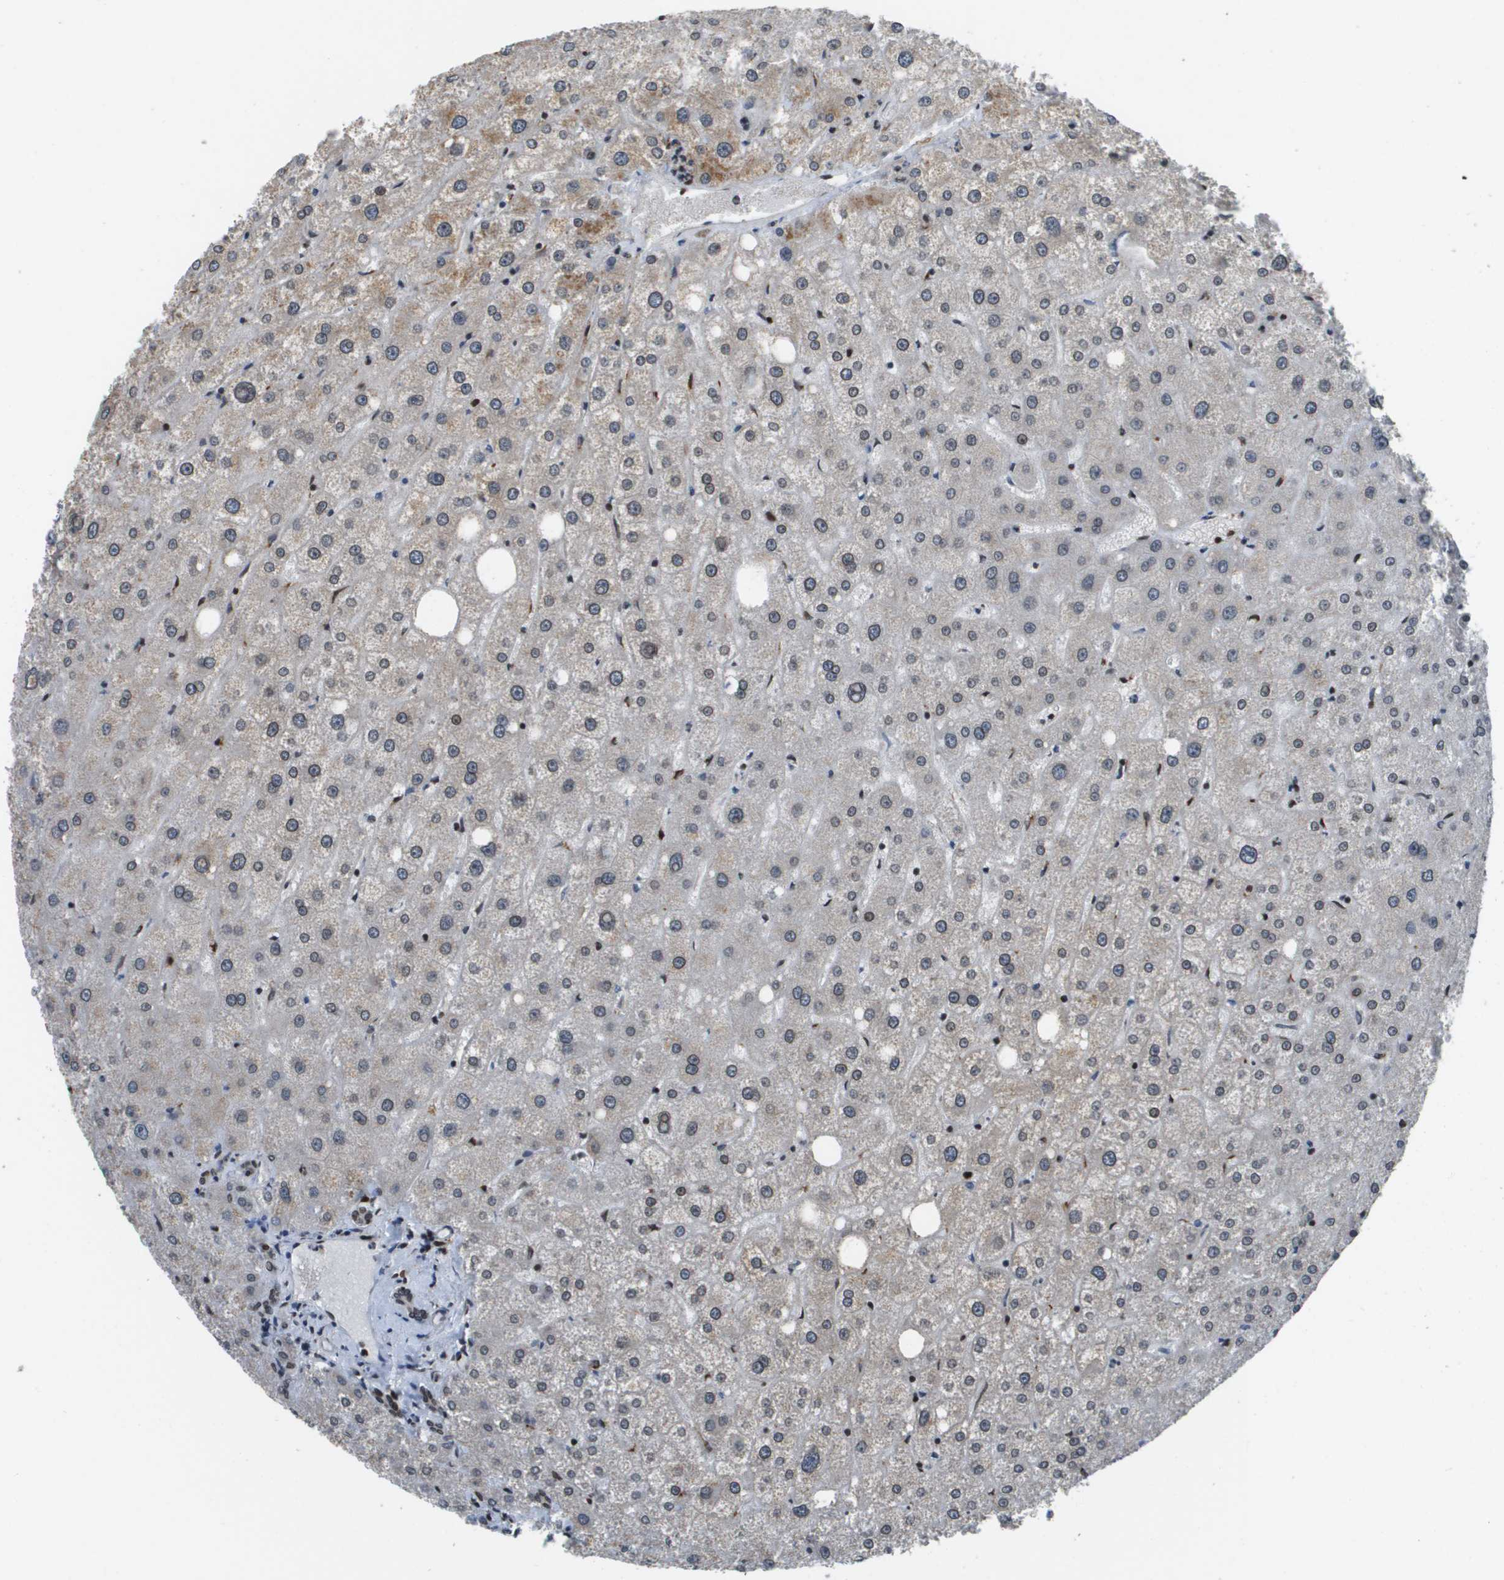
{"staining": {"intensity": "moderate", "quantity": ">75%", "location": "nuclear"}, "tissue": "liver", "cell_type": "Cholangiocytes", "image_type": "normal", "snomed": [{"axis": "morphology", "description": "Normal tissue, NOS"}, {"axis": "topography", "description": "Liver"}], "caption": "A brown stain shows moderate nuclear expression of a protein in cholangiocytes of unremarkable liver. (Stains: DAB (3,3'-diaminobenzidine) in brown, nuclei in blue, Microscopy: brightfield microscopy at high magnification).", "gene": "RECQL4", "patient": {"sex": "male", "age": 73}}